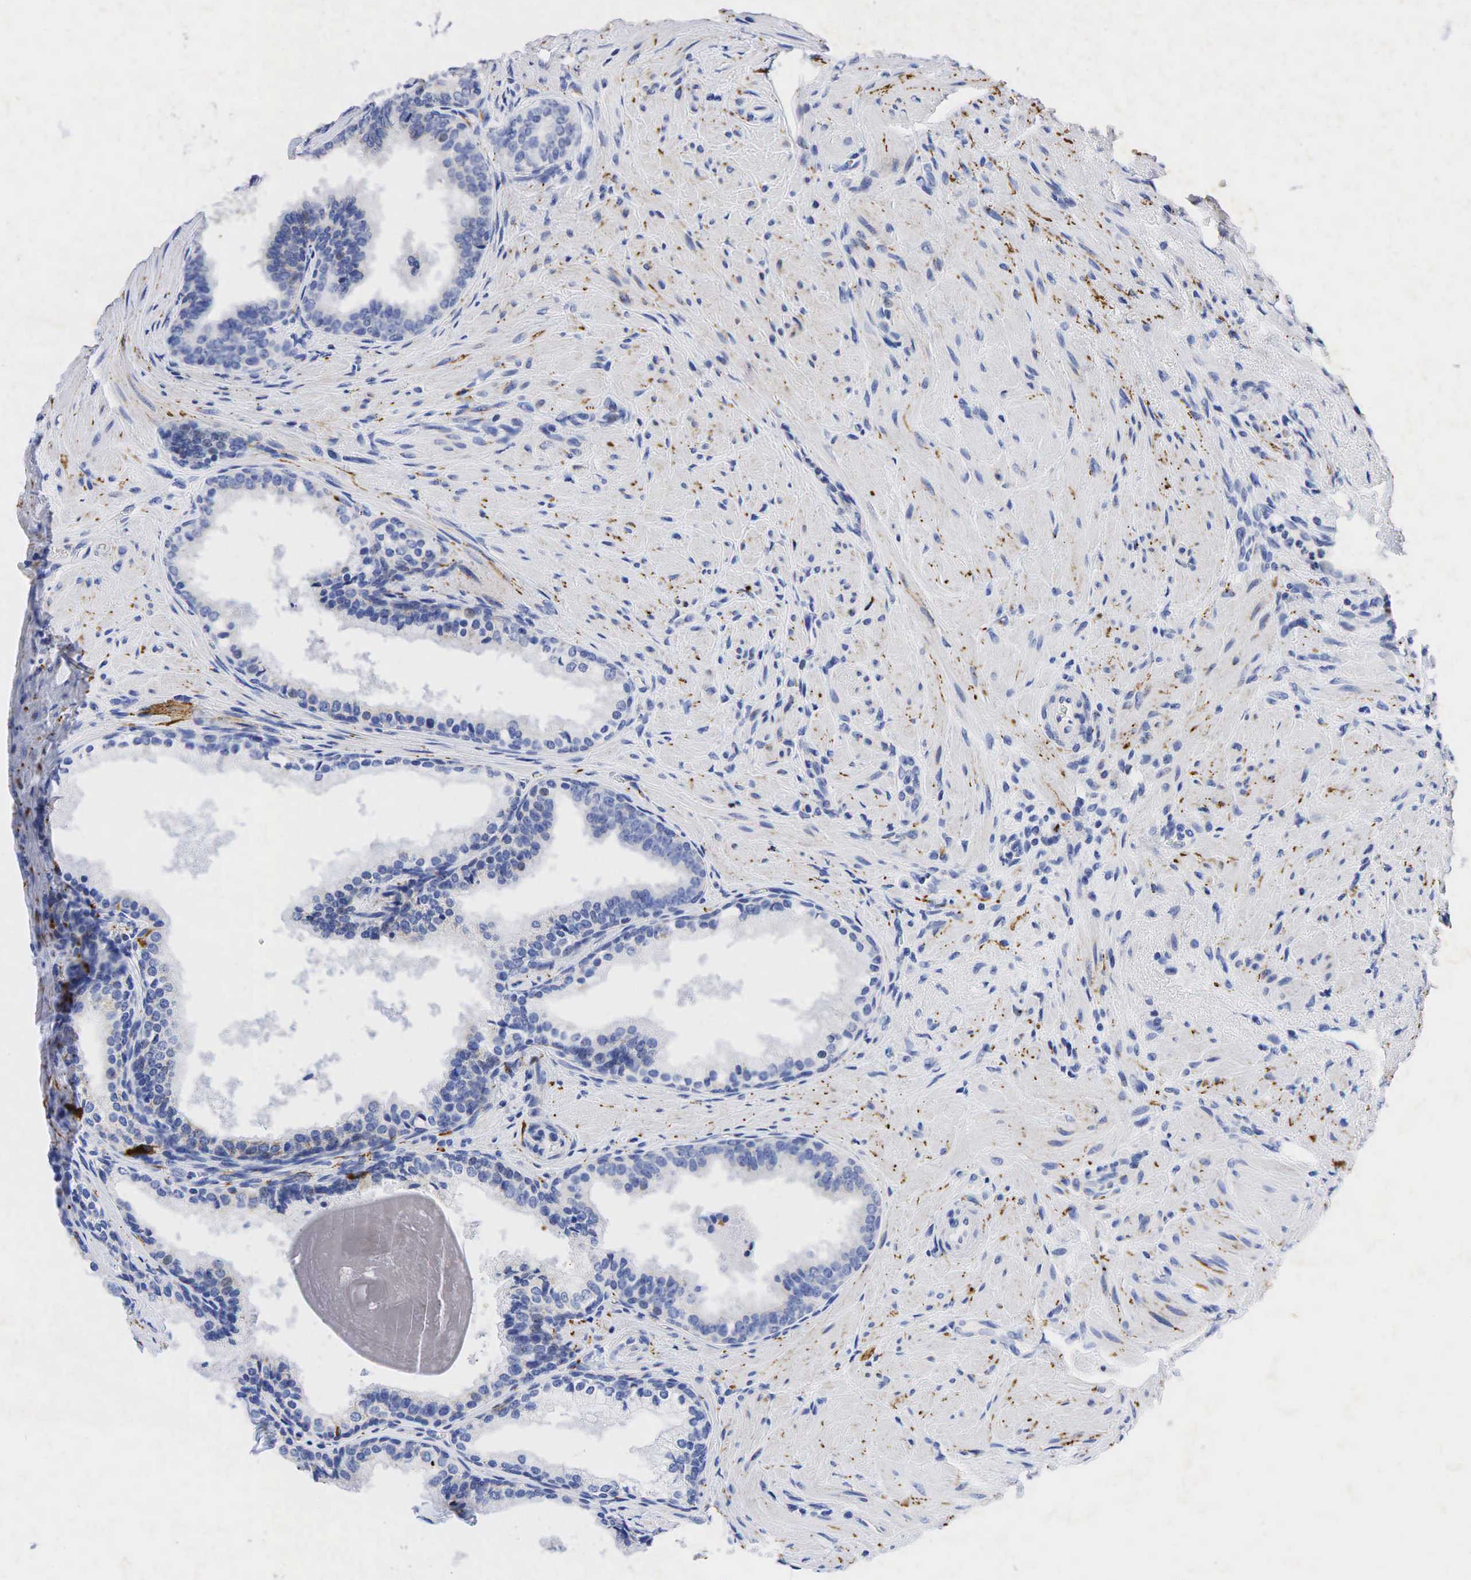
{"staining": {"intensity": "weak", "quantity": "<25%", "location": "nuclear"}, "tissue": "prostate", "cell_type": "Glandular cells", "image_type": "normal", "snomed": [{"axis": "morphology", "description": "Normal tissue, NOS"}, {"axis": "topography", "description": "Prostate"}], "caption": "Prostate was stained to show a protein in brown. There is no significant positivity in glandular cells.", "gene": "SYP", "patient": {"sex": "male", "age": 65}}